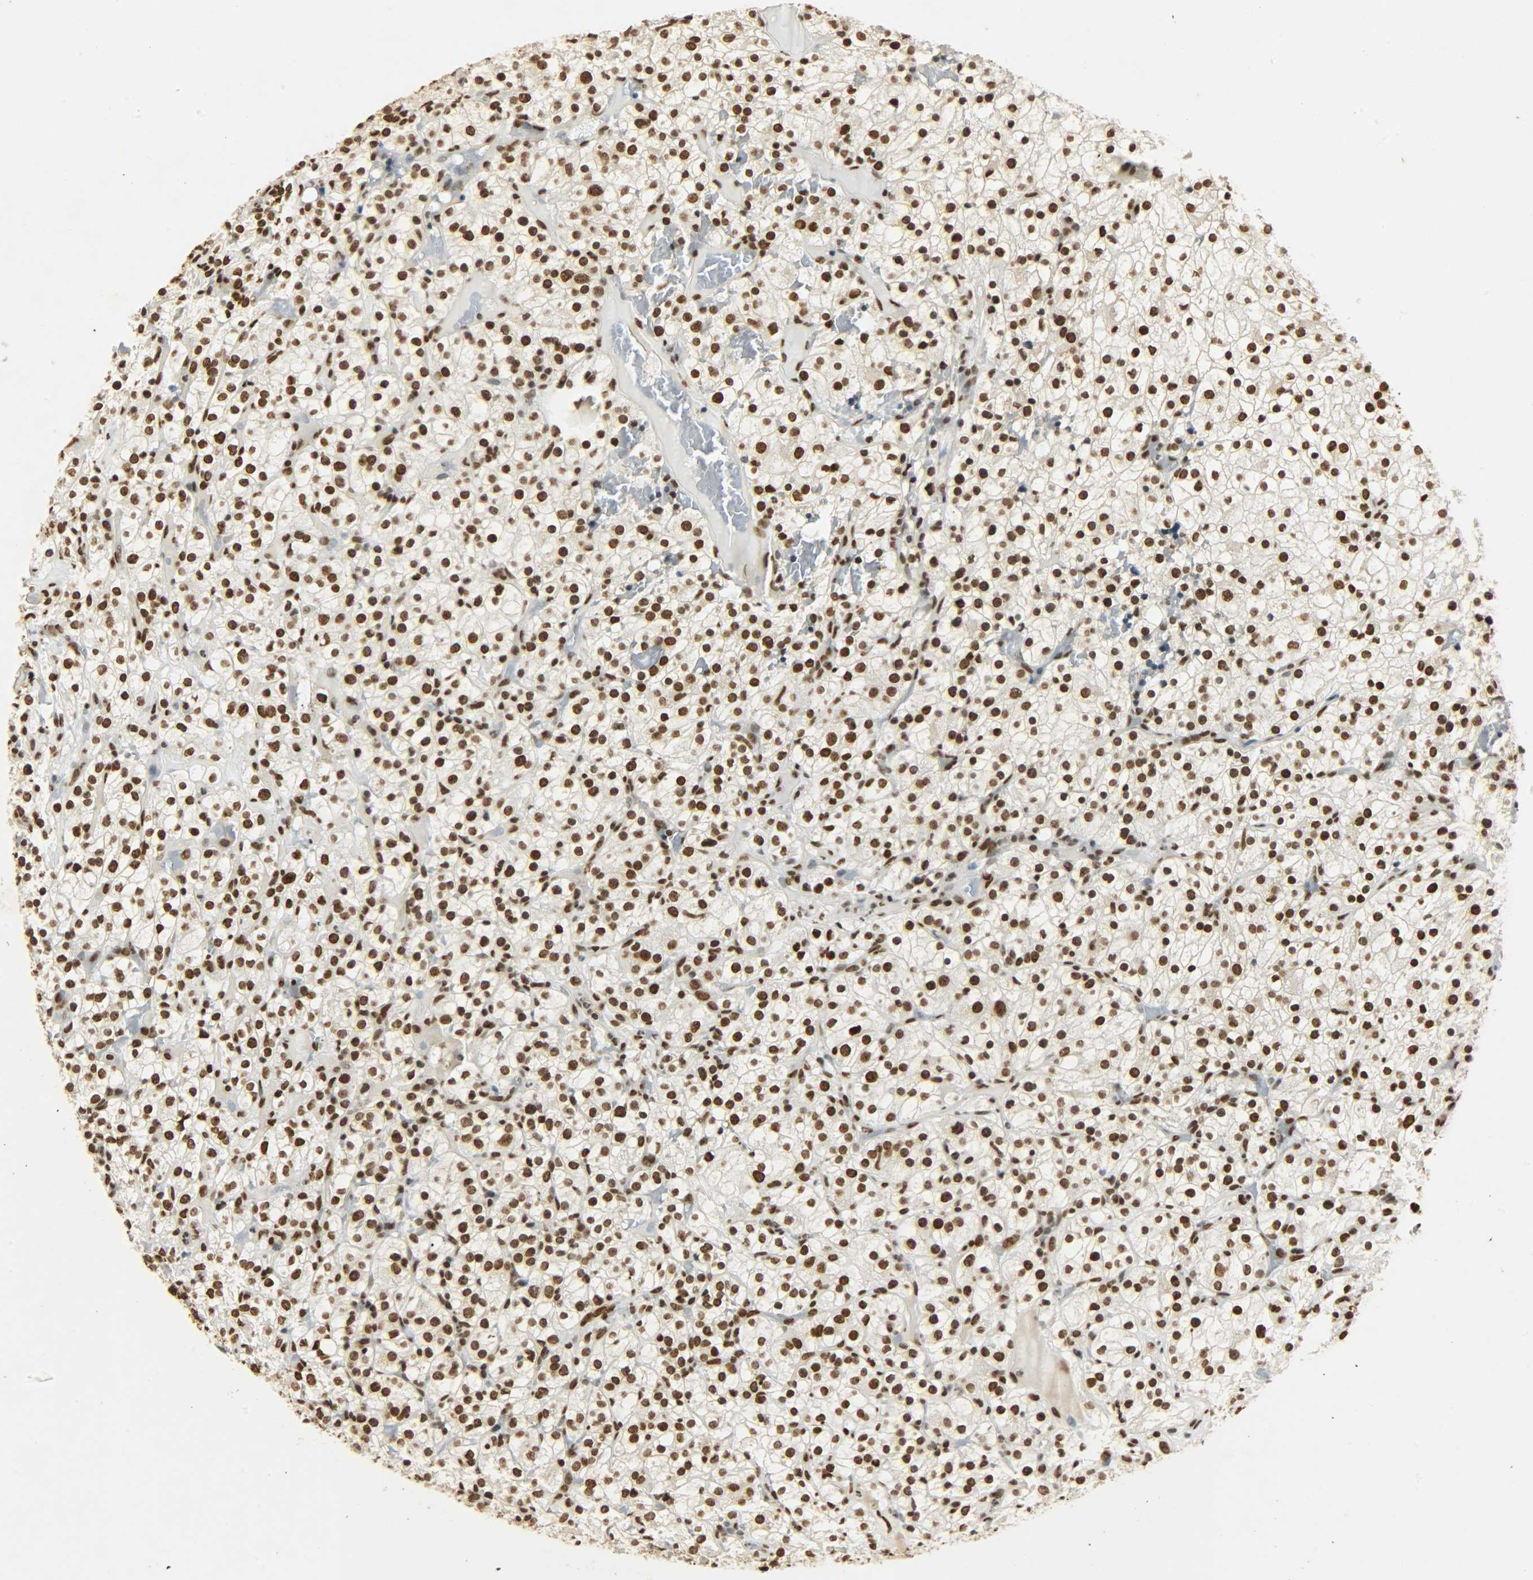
{"staining": {"intensity": "strong", "quantity": ">75%", "location": "nuclear"}, "tissue": "renal cancer", "cell_type": "Tumor cells", "image_type": "cancer", "snomed": [{"axis": "morphology", "description": "Normal tissue, NOS"}, {"axis": "morphology", "description": "Adenocarcinoma, NOS"}, {"axis": "topography", "description": "Kidney"}], "caption": "Renal adenocarcinoma stained for a protein demonstrates strong nuclear positivity in tumor cells.", "gene": "KHDRBS1", "patient": {"sex": "female", "age": 72}}